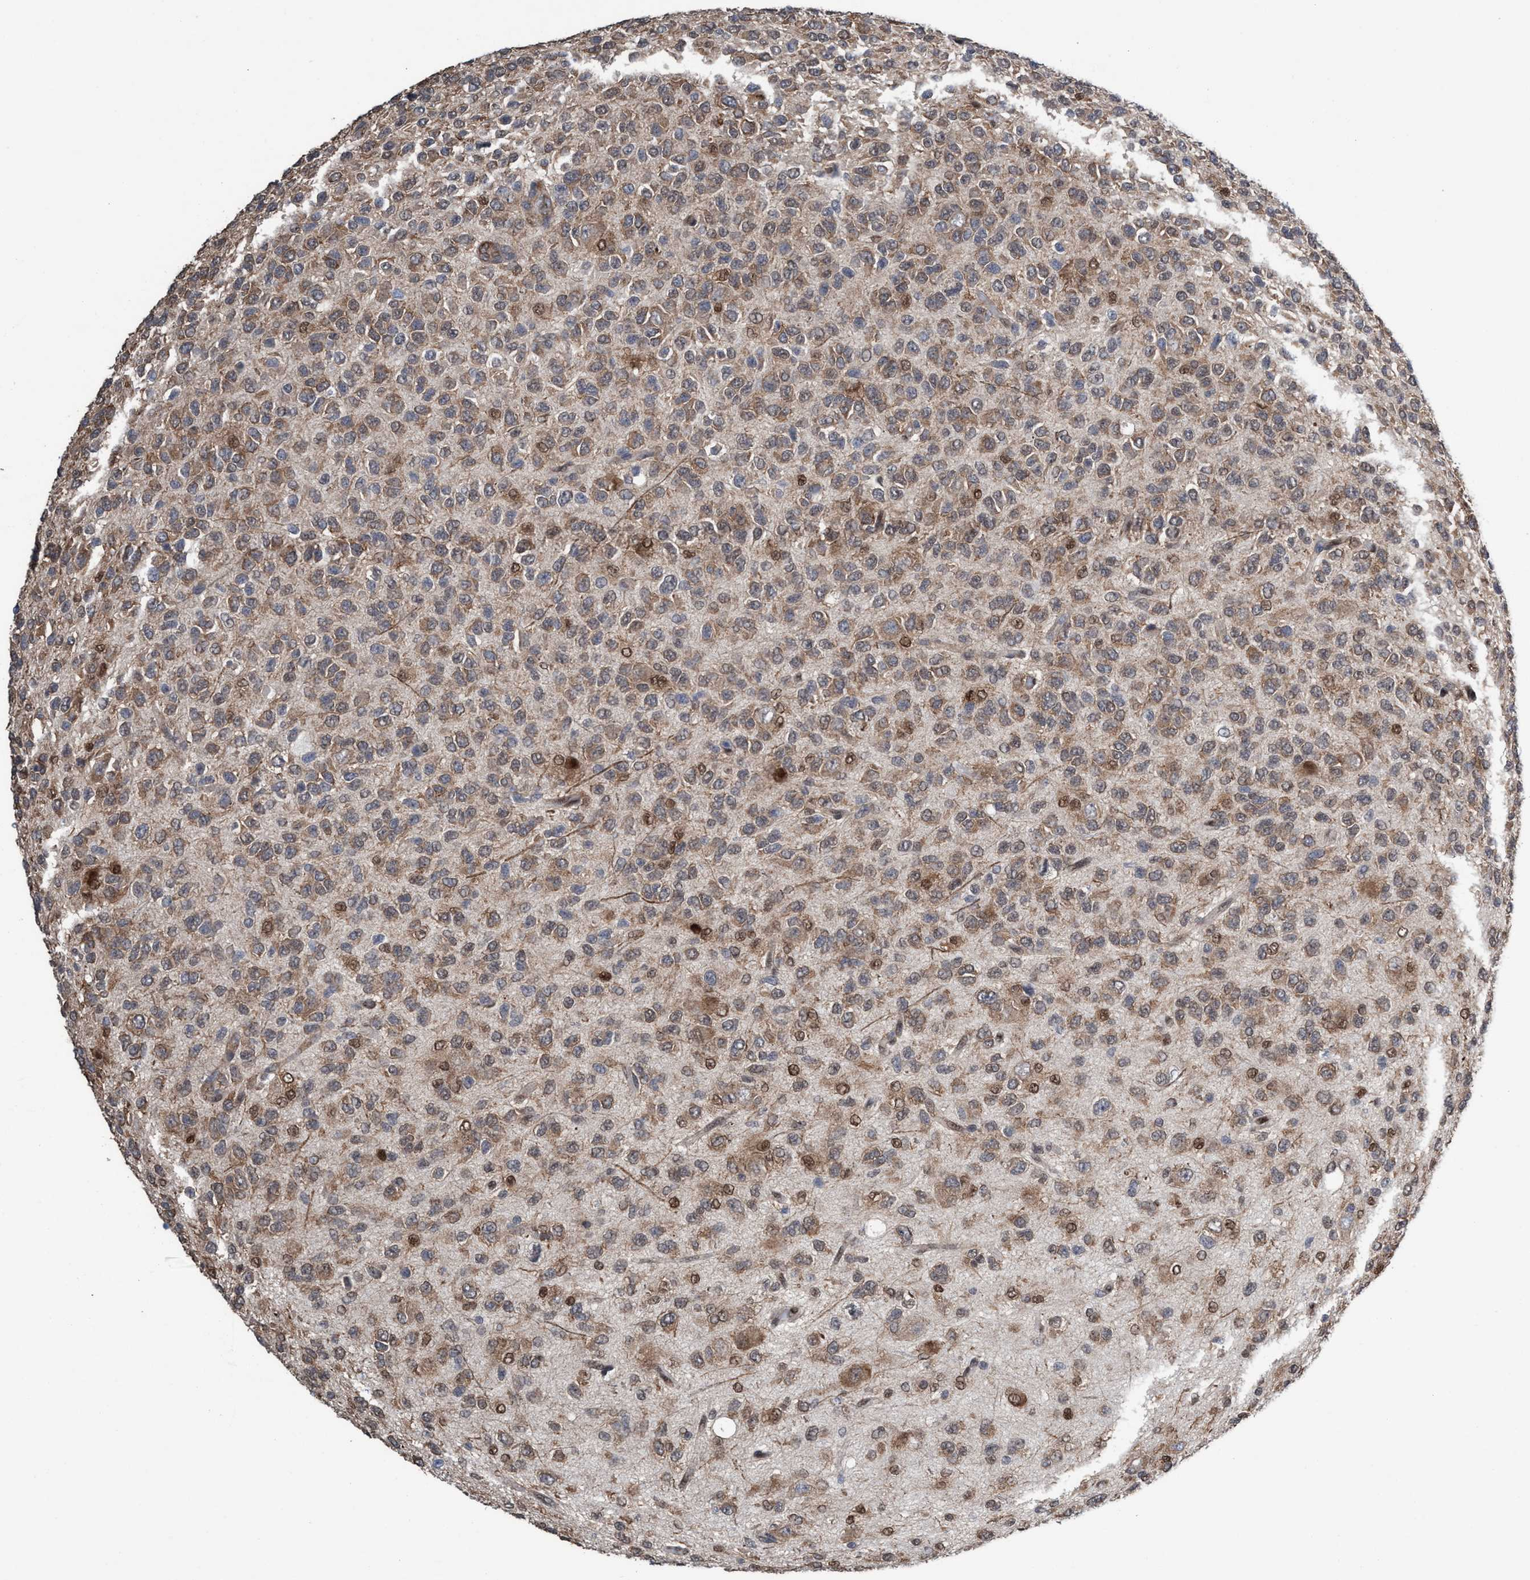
{"staining": {"intensity": "moderate", "quantity": ">75%", "location": "cytoplasmic/membranous,nuclear"}, "tissue": "glioma", "cell_type": "Tumor cells", "image_type": "cancer", "snomed": [{"axis": "morphology", "description": "Glioma, malignant, High grade"}, {"axis": "topography", "description": "pancreas cauda"}], "caption": "This is an image of immunohistochemistry (IHC) staining of glioma, which shows moderate staining in the cytoplasmic/membranous and nuclear of tumor cells.", "gene": "METAP2", "patient": {"sex": "male", "age": 60}}